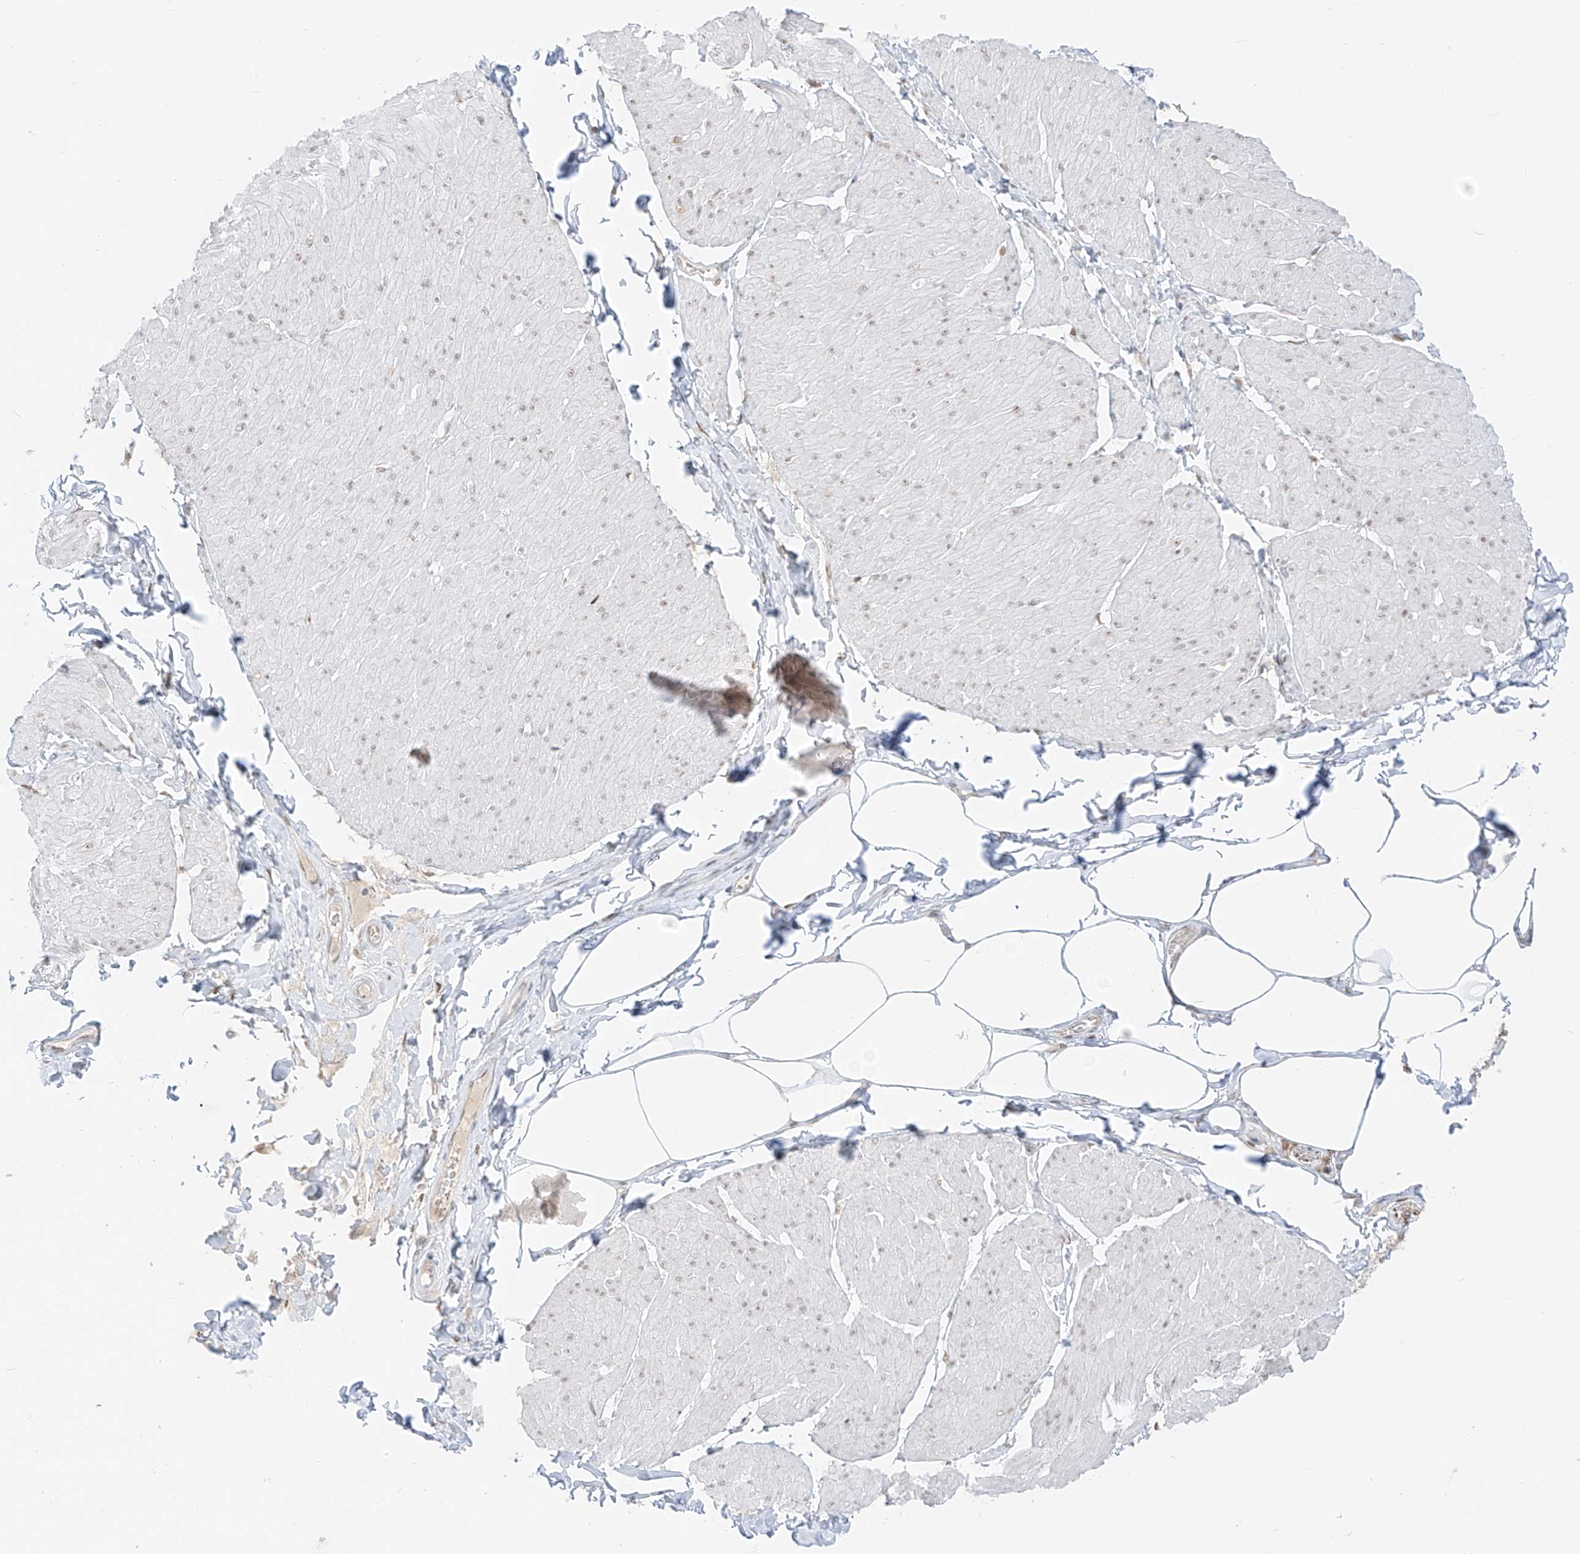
{"staining": {"intensity": "weak", "quantity": "25%-75%", "location": "nuclear"}, "tissue": "smooth muscle", "cell_type": "Smooth muscle cells", "image_type": "normal", "snomed": [{"axis": "morphology", "description": "Urothelial carcinoma, High grade"}, {"axis": "topography", "description": "Urinary bladder"}], "caption": "Protein staining exhibits weak nuclear positivity in about 25%-75% of smooth muscle cells in benign smooth muscle.", "gene": "ZNF774", "patient": {"sex": "male", "age": 46}}